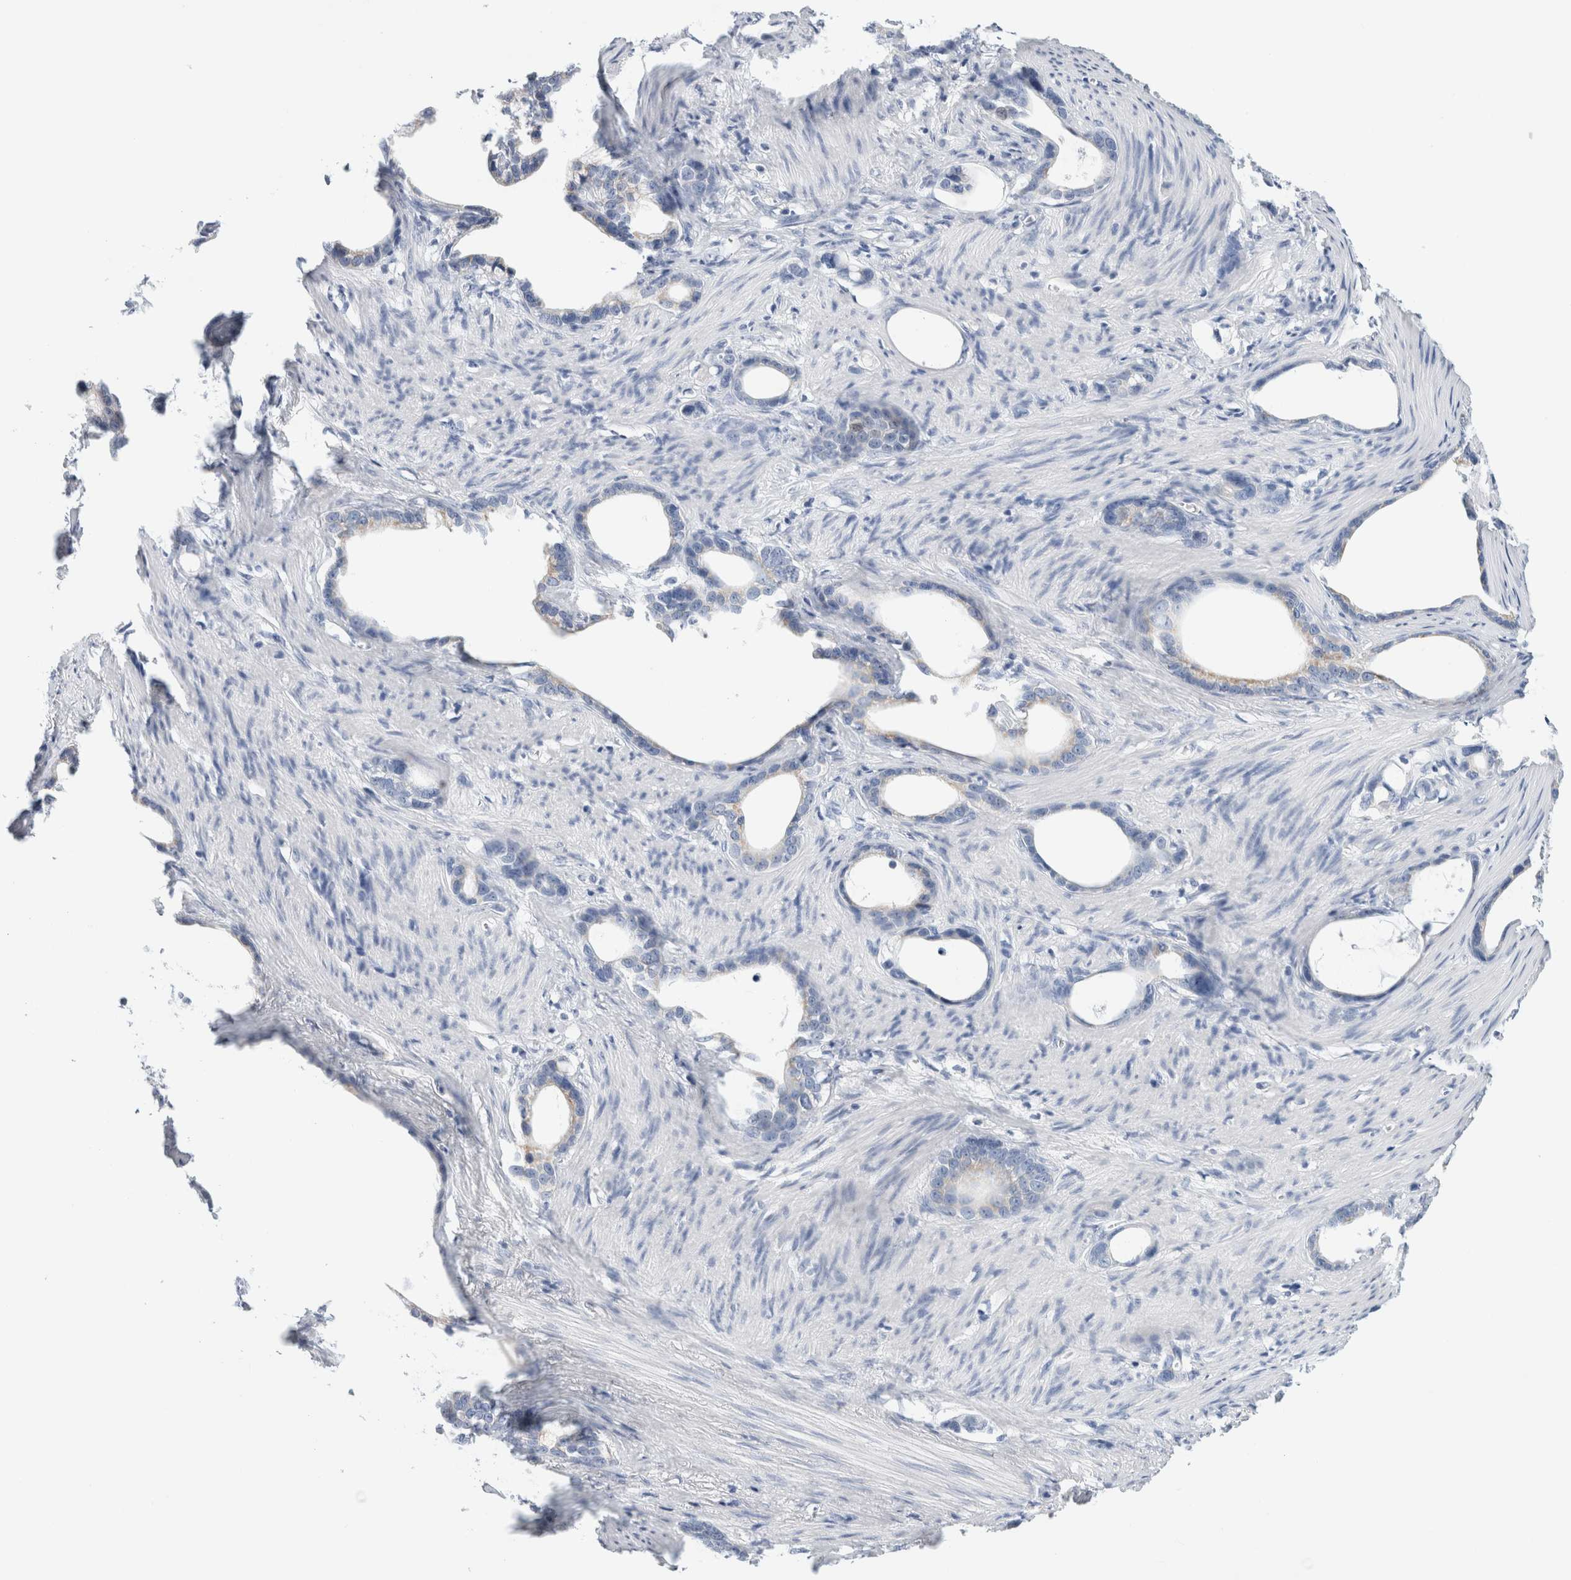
{"staining": {"intensity": "weak", "quantity": "<25%", "location": "cytoplasmic/membranous"}, "tissue": "stomach cancer", "cell_type": "Tumor cells", "image_type": "cancer", "snomed": [{"axis": "morphology", "description": "Adenocarcinoma, NOS"}, {"axis": "topography", "description": "Stomach"}], "caption": "The micrograph exhibits no significant expression in tumor cells of stomach adenocarcinoma. (Brightfield microscopy of DAB immunohistochemistry (IHC) at high magnification).", "gene": "ECHDC2", "patient": {"sex": "female", "age": 75}}